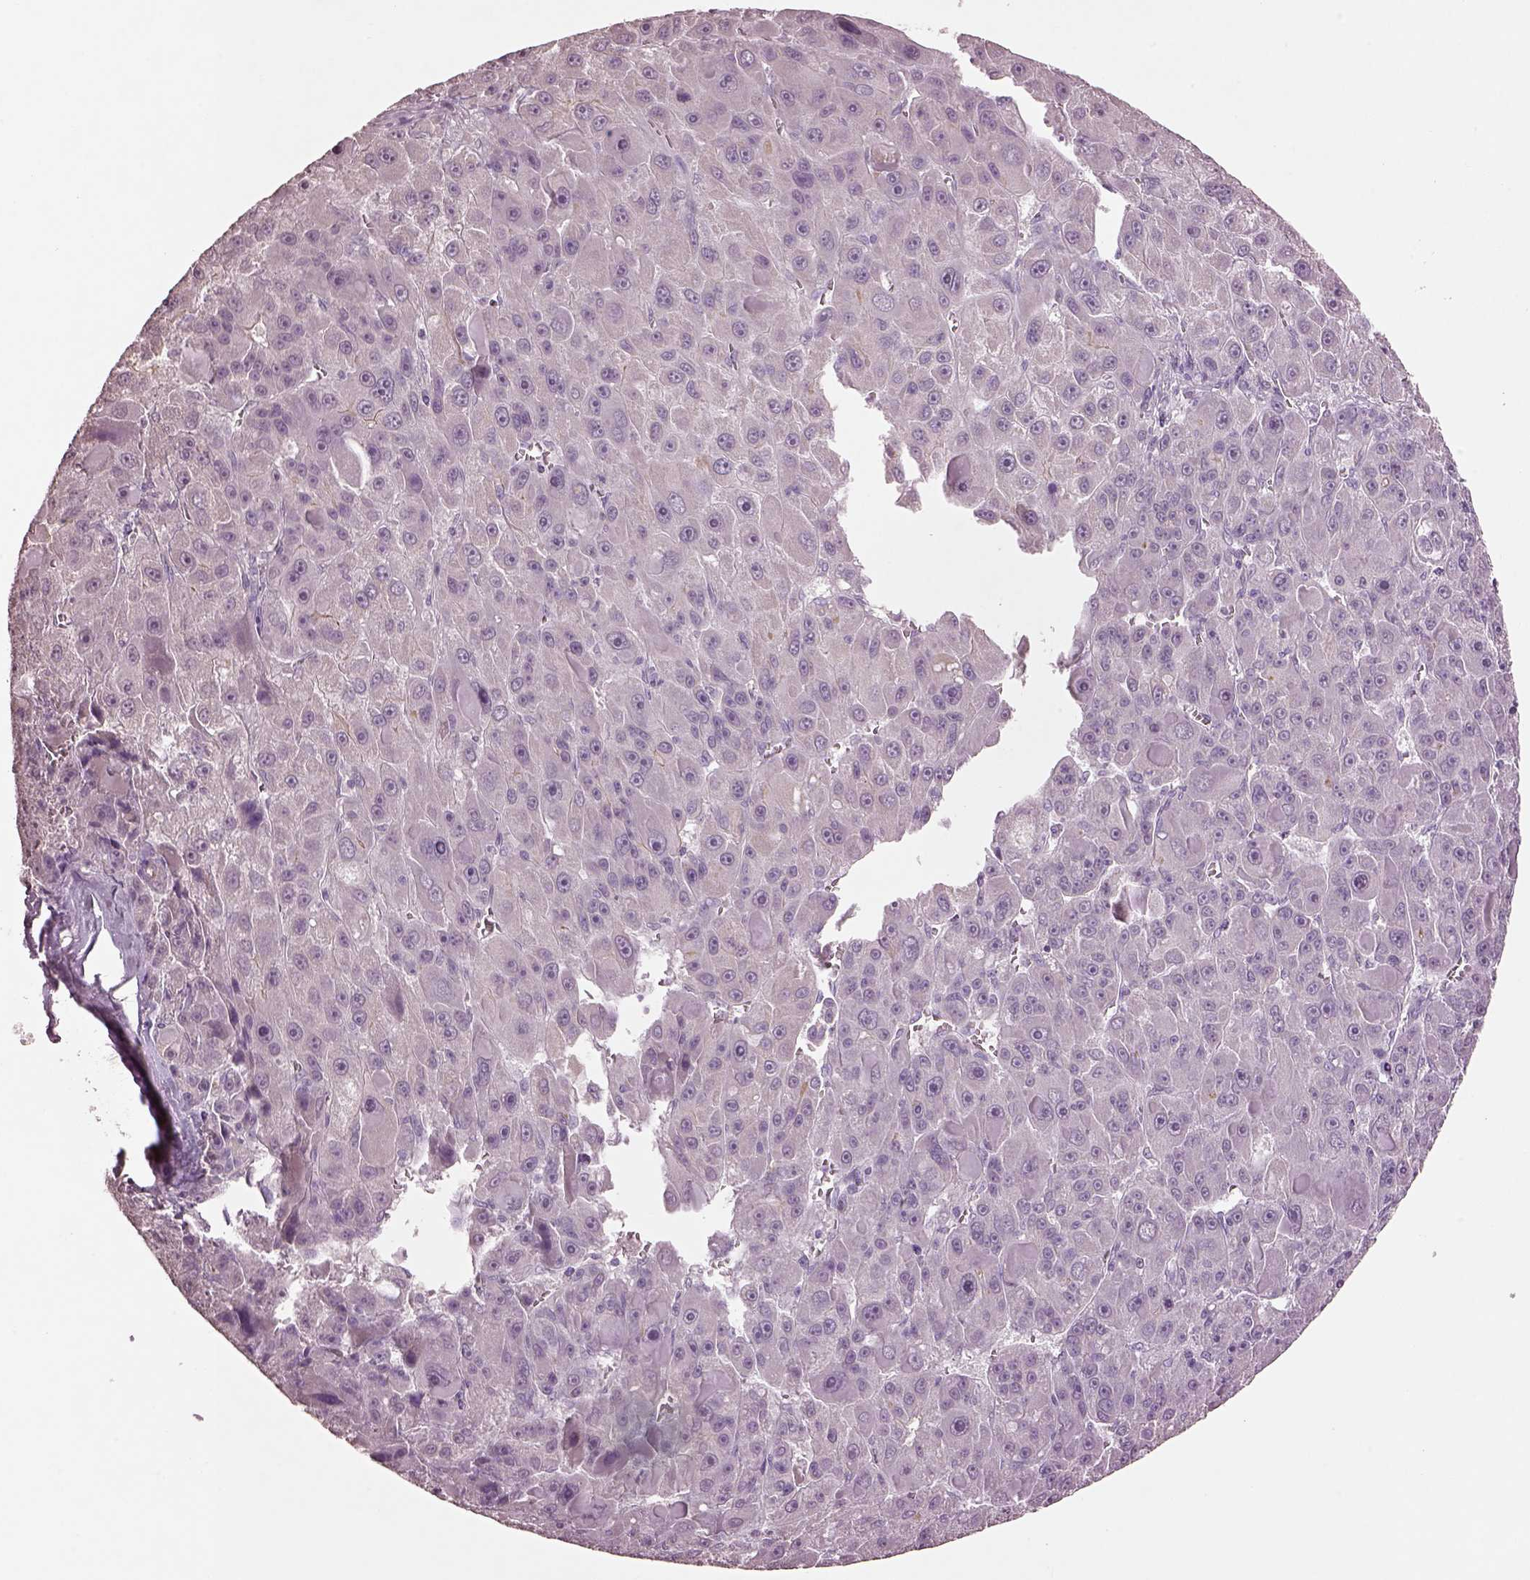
{"staining": {"intensity": "negative", "quantity": "none", "location": "none"}, "tissue": "liver cancer", "cell_type": "Tumor cells", "image_type": "cancer", "snomed": [{"axis": "morphology", "description": "Carcinoma, Hepatocellular, NOS"}, {"axis": "topography", "description": "Liver"}], "caption": "Image shows no significant protein expression in tumor cells of hepatocellular carcinoma (liver). (DAB (3,3'-diaminobenzidine) immunohistochemistry (IHC) visualized using brightfield microscopy, high magnification).", "gene": "KCNIP3", "patient": {"sex": "male", "age": 76}}